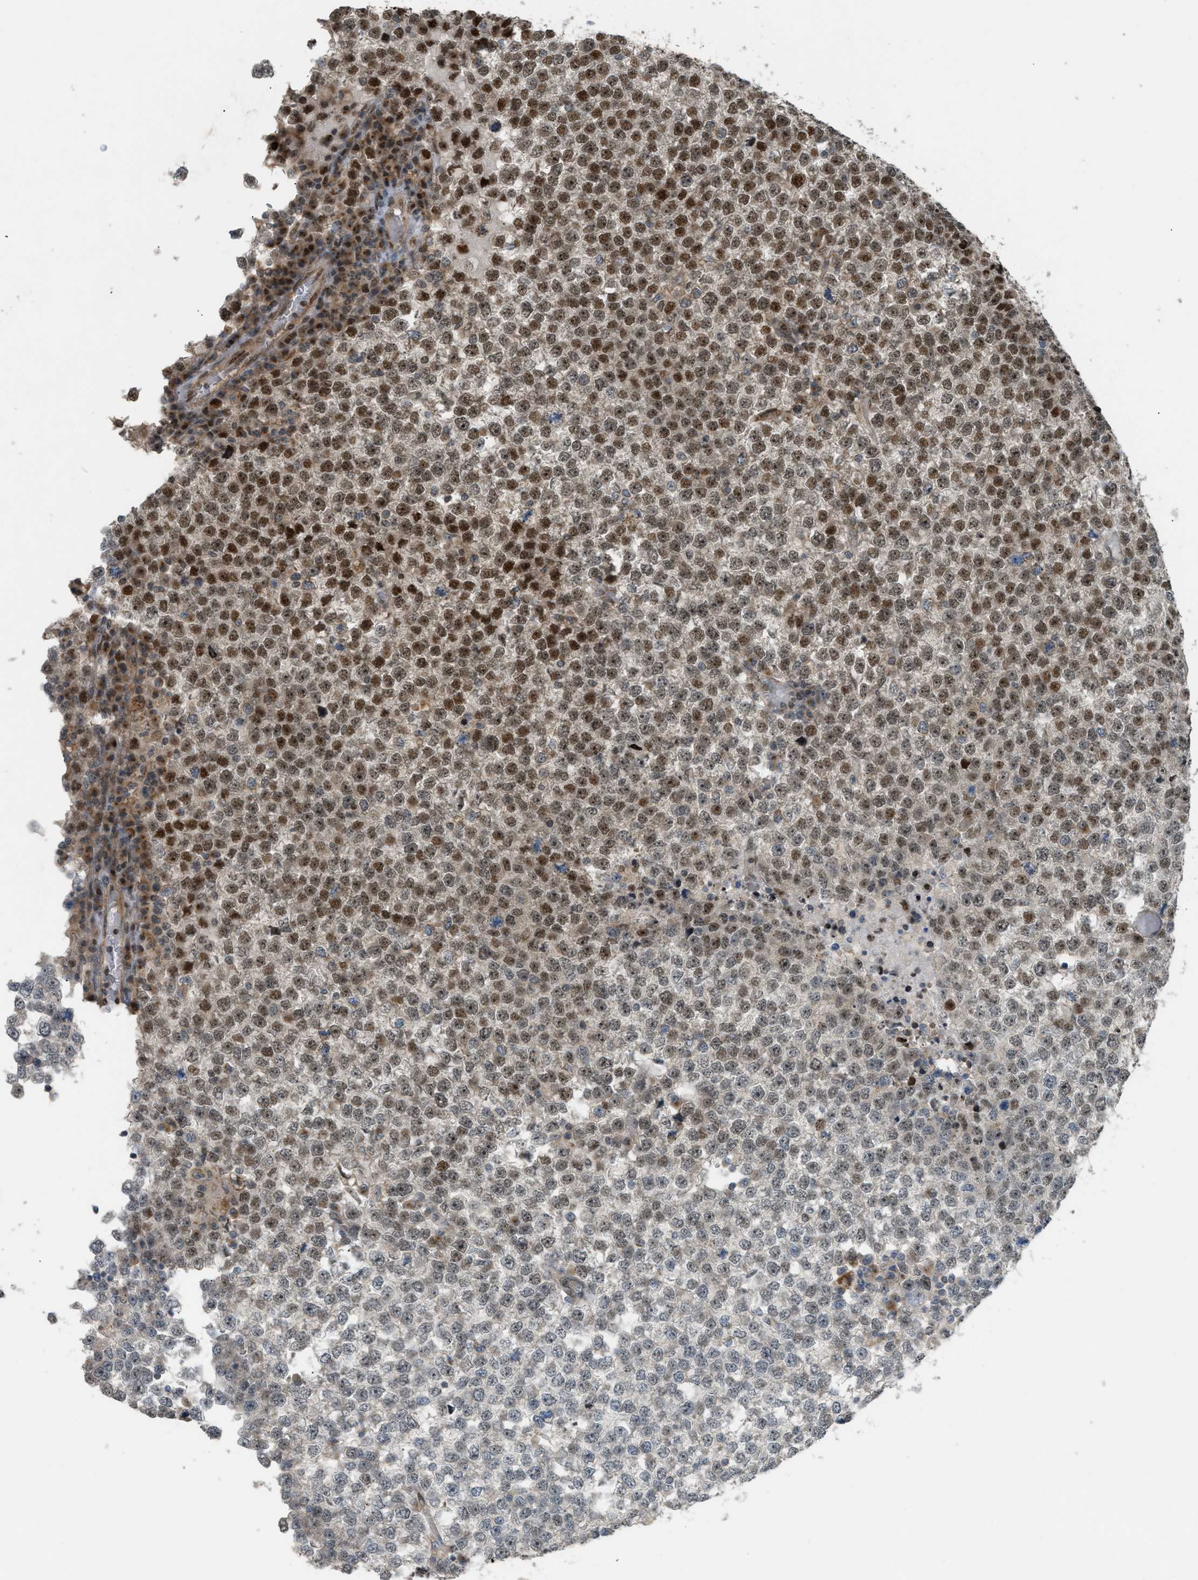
{"staining": {"intensity": "strong", "quantity": ">75%", "location": "cytoplasmic/membranous,nuclear"}, "tissue": "testis cancer", "cell_type": "Tumor cells", "image_type": "cancer", "snomed": [{"axis": "morphology", "description": "Seminoma, NOS"}, {"axis": "topography", "description": "Testis"}], "caption": "There is high levels of strong cytoplasmic/membranous and nuclear expression in tumor cells of testis cancer, as demonstrated by immunohistochemical staining (brown color).", "gene": "CCDC186", "patient": {"sex": "male", "age": 65}}